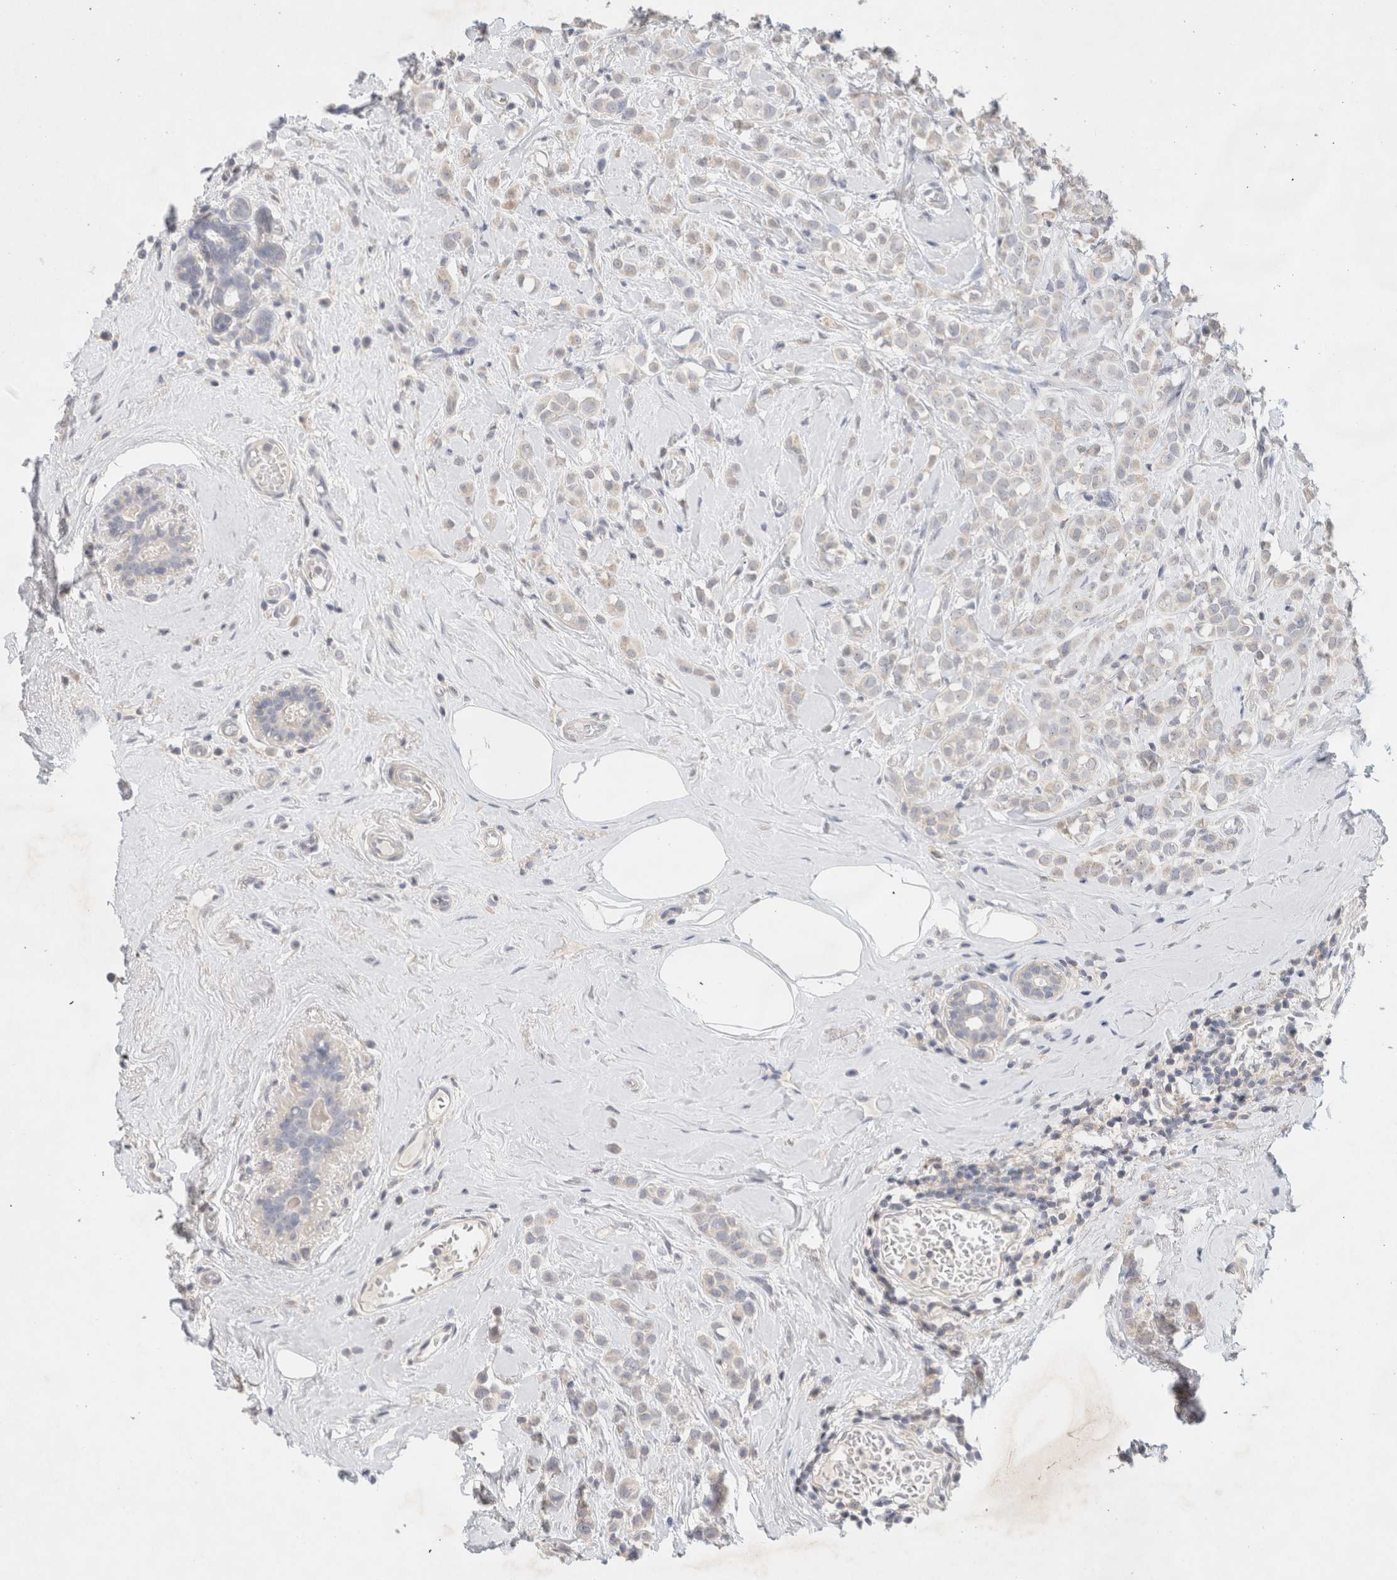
{"staining": {"intensity": "weak", "quantity": "<25%", "location": "cytoplasmic/membranous"}, "tissue": "breast cancer", "cell_type": "Tumor cells", "image_type": "cancer", "snomed": [{"axis": "morphology", "description": "Lobular carcinoma"}, {"axis": "topography", "description": "Breast"}], "caption": "High magnification brightfield microscopy of lobular carcinoma (breast) stained with DAB (brown) and counterstained with hematoxylin (blue): tumor cells show no significant staining. (DAB (3,3'-diaminobenzidine) IHC visualized using brightfield microscopy, high magnification).", "gene": "MPP2", "patient": {"sex": "female", "age": 47}}